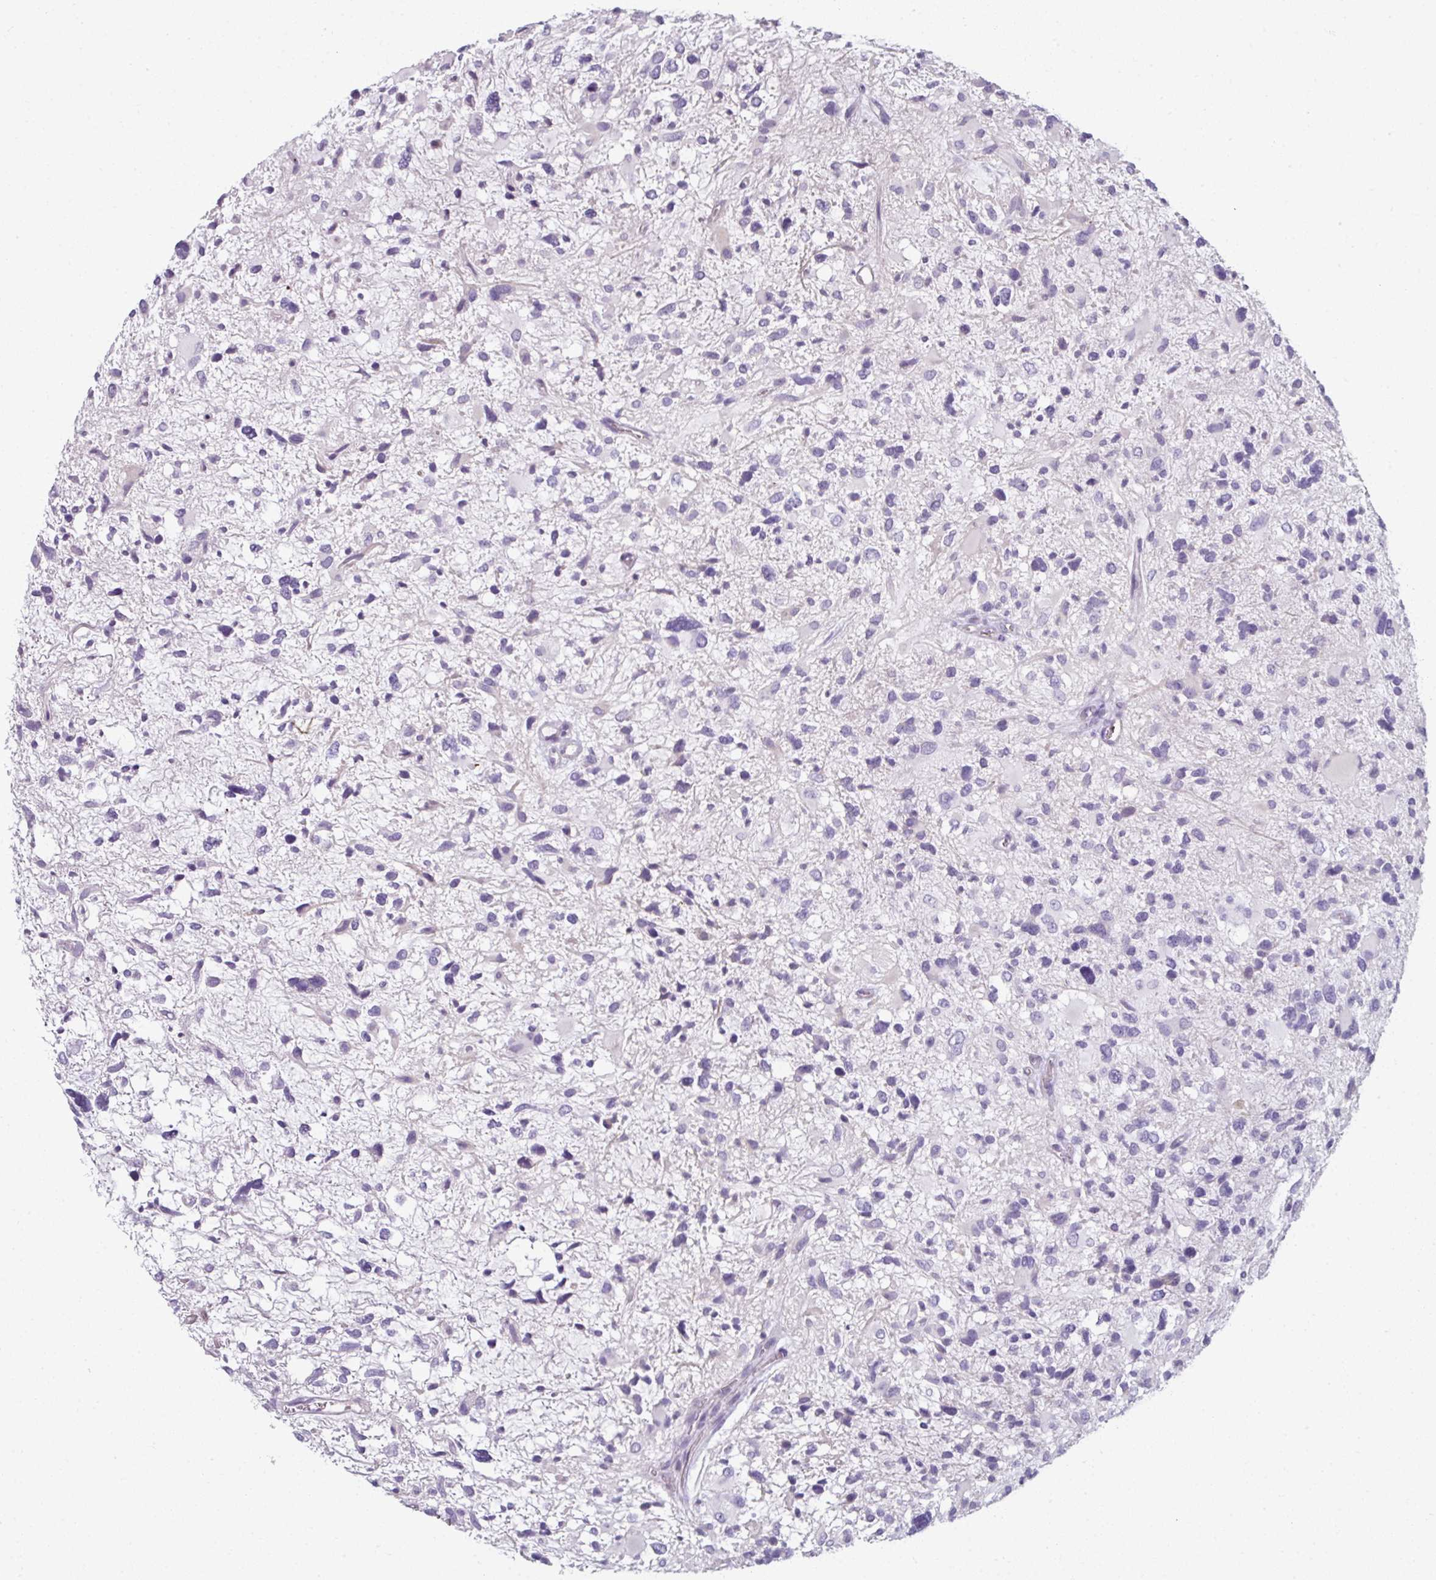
{"staining": {"intensity": "negative", "quantity": "none", "location": "none"}, "tissue": "glioma", "cell_type": "Tumor cells", "image_type": "cancer", "snomed": [{"axis": "morphology", "description": "Glioma, malignant, High grade"}, {"axis": "topography", "description": "Brain"}], "caption": "Human glioma stained for a protein using immunohistochemistry reveals no staining in tumor cells.", "gene": "FHAD1", "patient": {"sex": "female", "age": 11}}